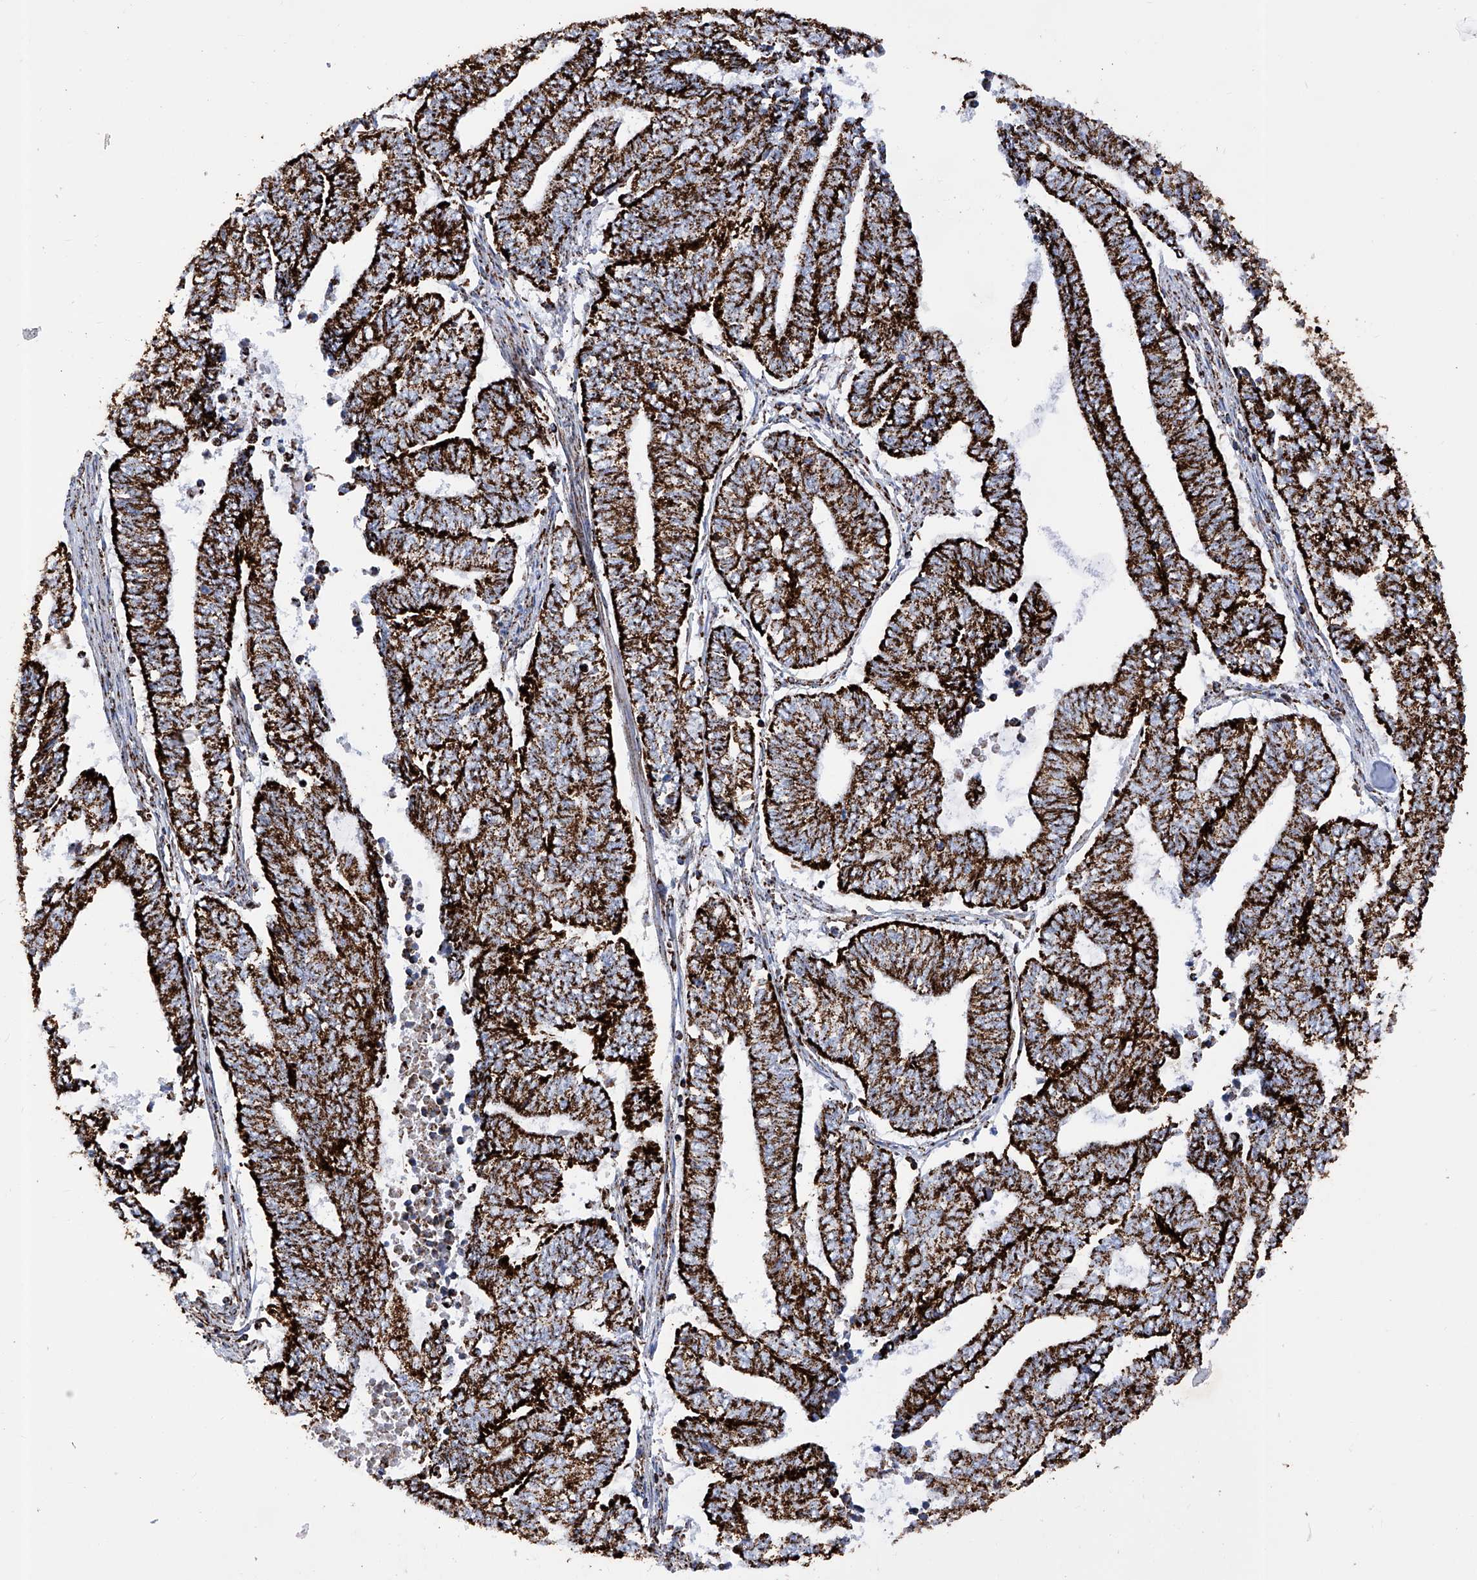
{"staining": {"intensity": "strong", "quantity": ">75%", "location": "cytoplasmic/membranous"}, "tissue": "endometrial cancer", "cell_type": "Tumor cells", "image_type": "cancer", "snomed": [{"axis": "morphology", "description": "Adenocarcinoma, NOS"}, {"axis": "topography", "description": "Uterus"}, {"axis": "topography", "description": "Endometrium"}], "caption": "Tumor cells demonstrate high levels of strong cytoplasmic/membranous staining in about >75% of cells in human endometrial cancer.", "gene": "ATP5PF", "patient": {"sex": "female", "age": 70}}